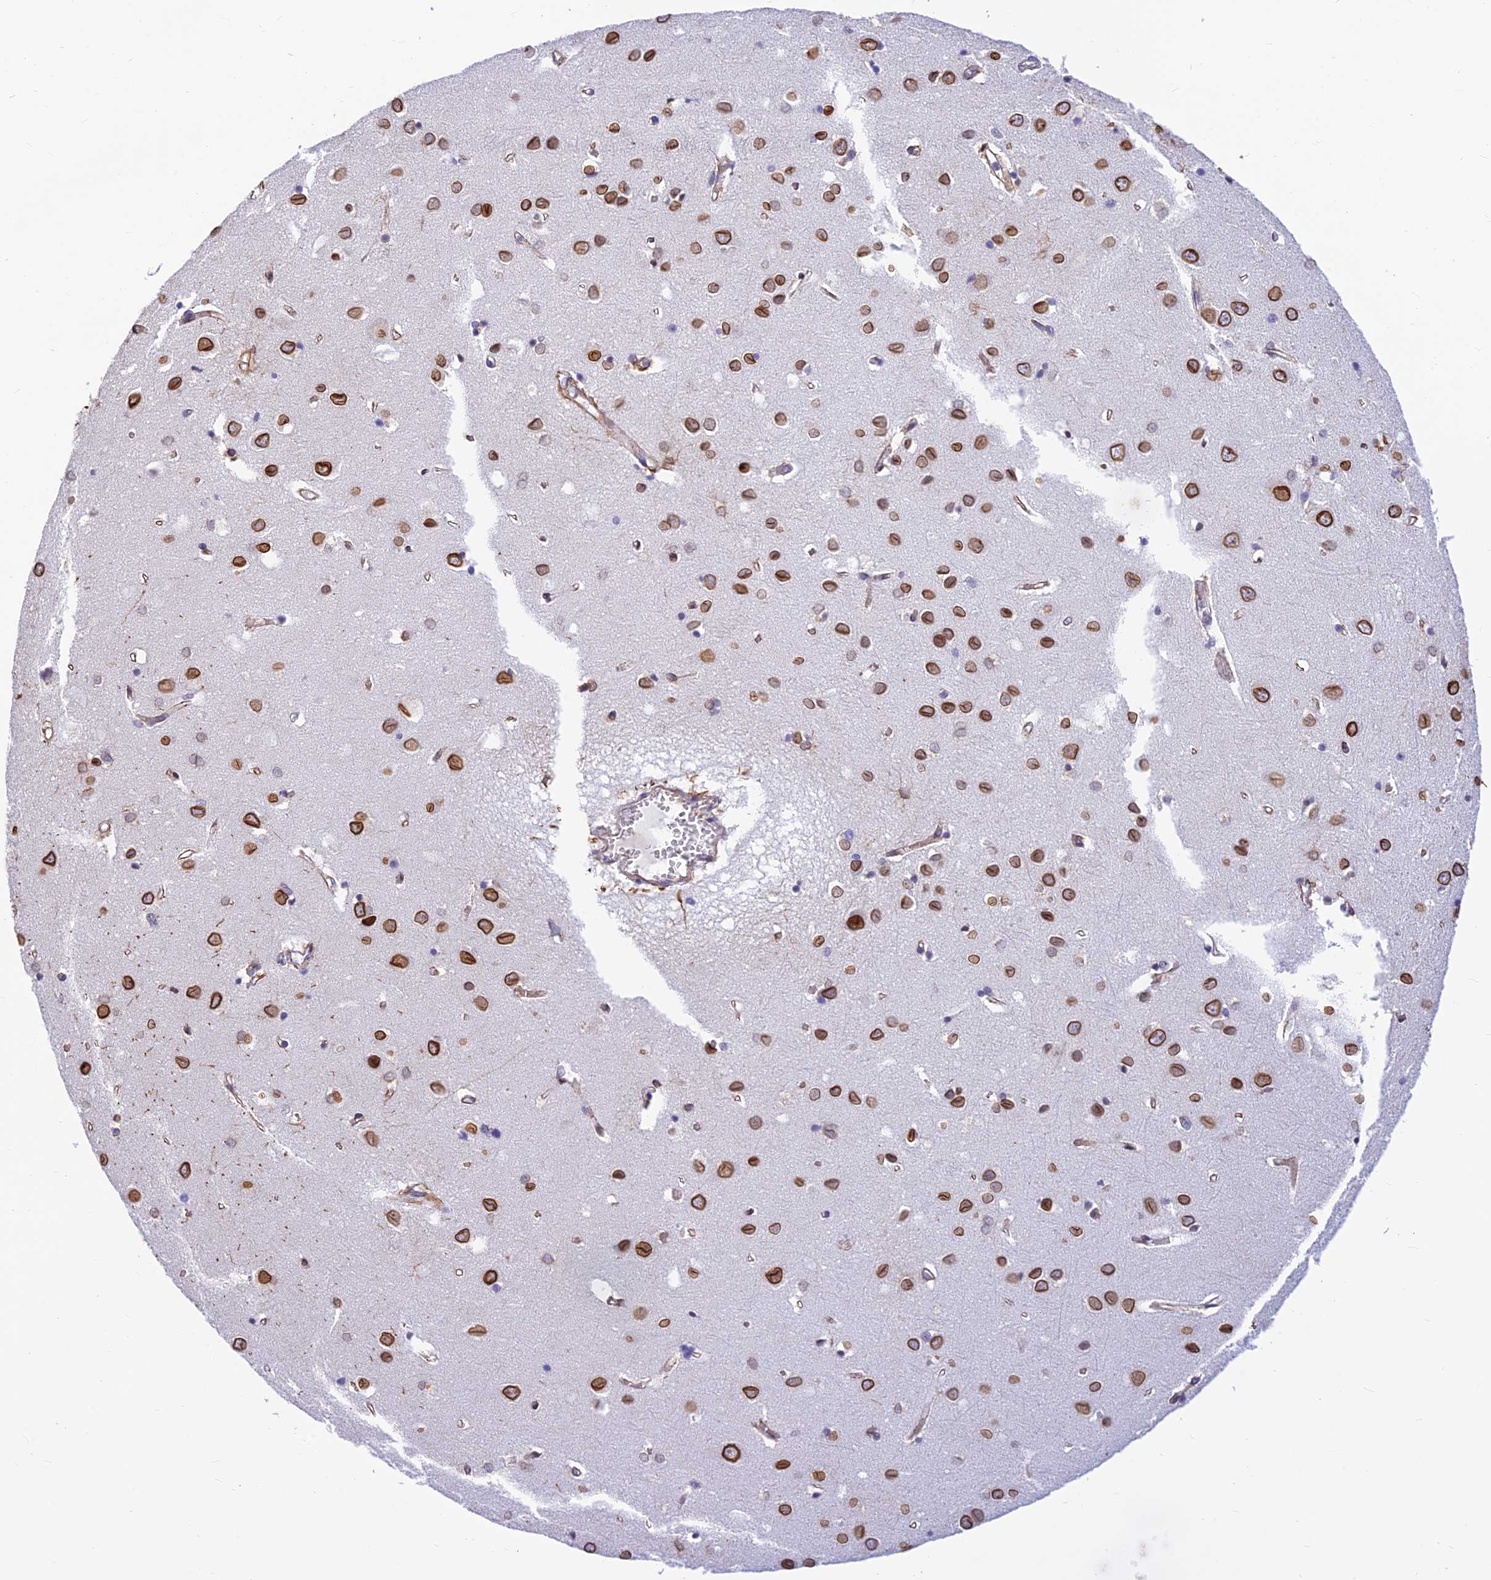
{"staining": {"intensity": "moderate", "quantity": "25%-75%", "location": "cytoplasmic/membranous"}, "tissue": "cerebral cortex", "cell_type": "Endothelial cells", "image_type": "normal", "snomed": [{"axis": "morphology", "description": "Normal tissue, NOS"}, {"axis": "topography", "description": "Cerebral cortex"}], "caption": "IHC histopathology image of unremarkable cerebral cortex: human cerebral cortex stained using immunohistochemistry (IHC) exhibits medium levels of moderate protein expression localized specifically in the cytoplasmic/membranous of endothelial cells, appearing as a cytoplasmic/membranous brown color.", "gene": "ALDH1L2", "patient": {"sex": "female", "age": 64}}